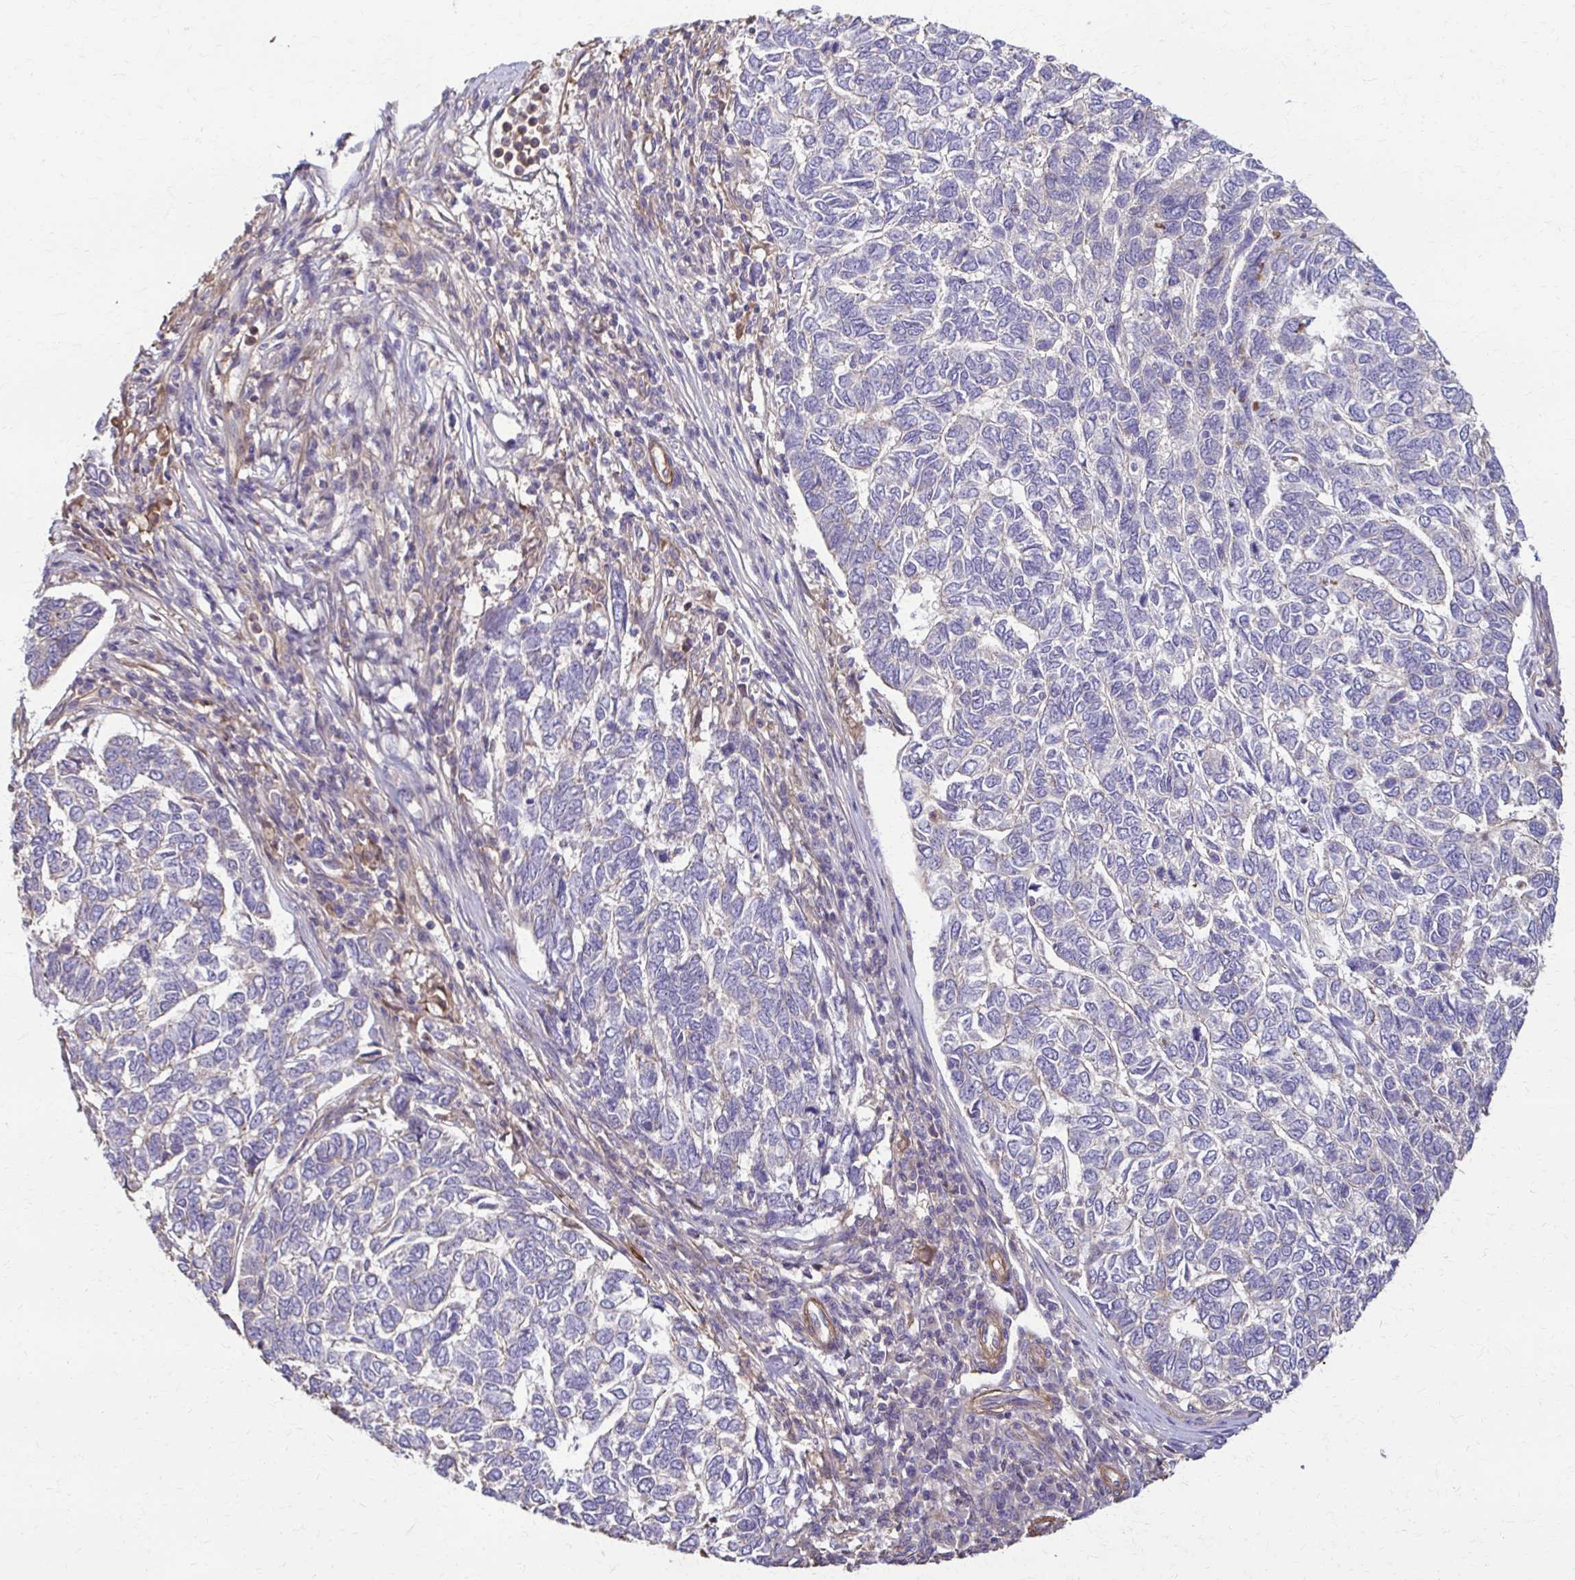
{"staining": {"intensity": "negative", "quantity": "none", "location": "none"}, "tissue": "skin cancer", "cell_type": "Tumor cells", "image_type": "cancer", "snomed": [{"axis": "morphology", "description": "Basal cell carcinoma"}, {"axis": "topography", "description": "Skin"}], "caption": "DAB (3,3'-diaminobenzidine) immunohistochemical staining of human skin cancer (basal cell carcinoma) shows no significant expression in tumor cells. (DAB immunohistochemistry (IHC), high magnification).", "gene": "DSP", "patient": {"sex": "female", "age": 65}}